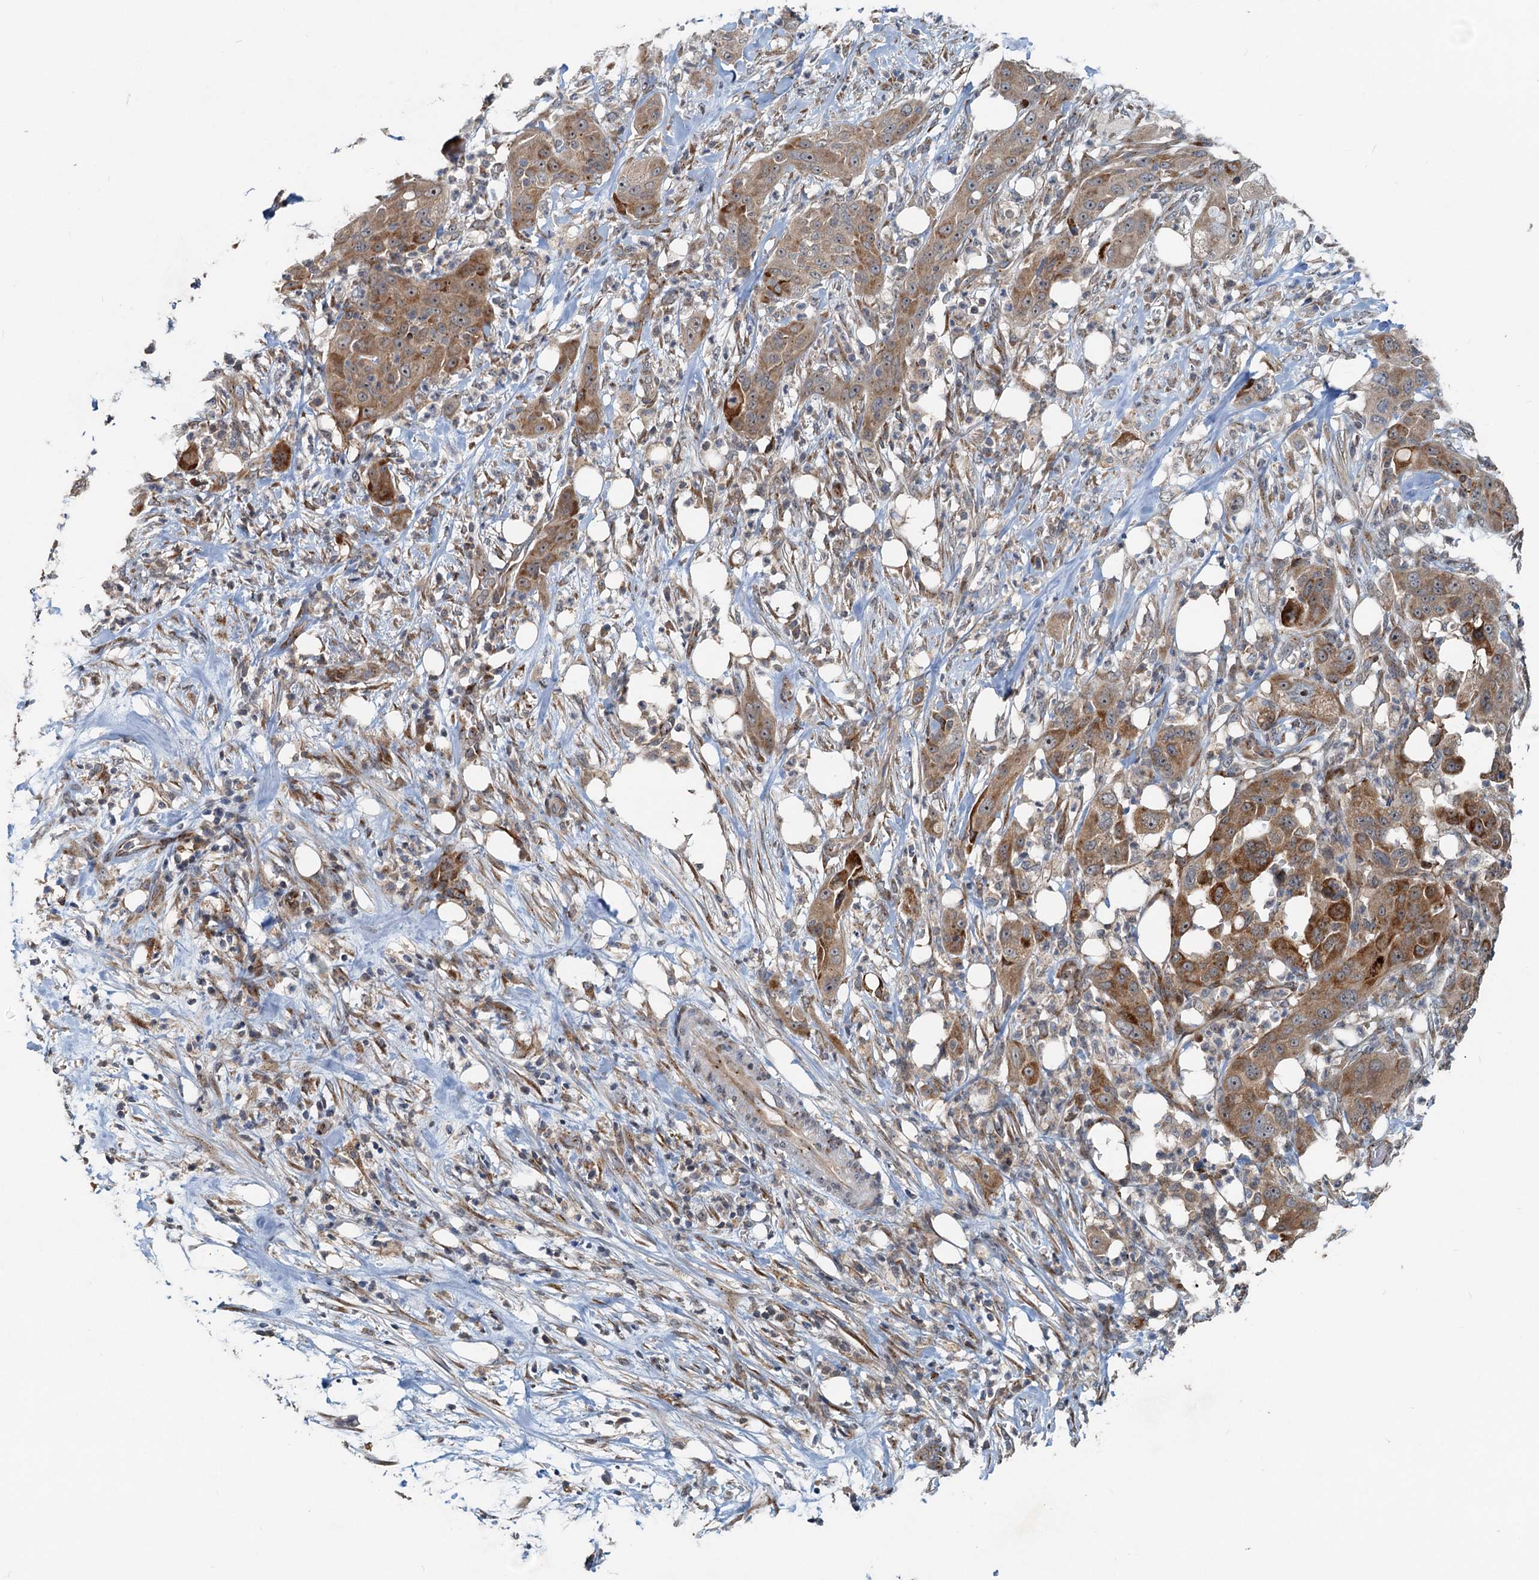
{"staining": {"intensity": "moderate", "quantity": "25%-75%", "location": "cytoplasmic/membranous"}, "tissue": "pancreatic cancer", "cell_type": "Tumor cells", "image_type": "cancer", "snomed": [{"axis": "morphology", "description": "Adenocarcinoma, NOS"}, {"axis": "topography", "description": "Pancreas"}], "caption": "Pancreatic adenocarcinoma tissue demonstrates moderate cytoplasmic/membranous positivity in approximately 25%-75% of tumor cells", "gene": "CEP68", "patient": {"sex": "female", "age": 78}}